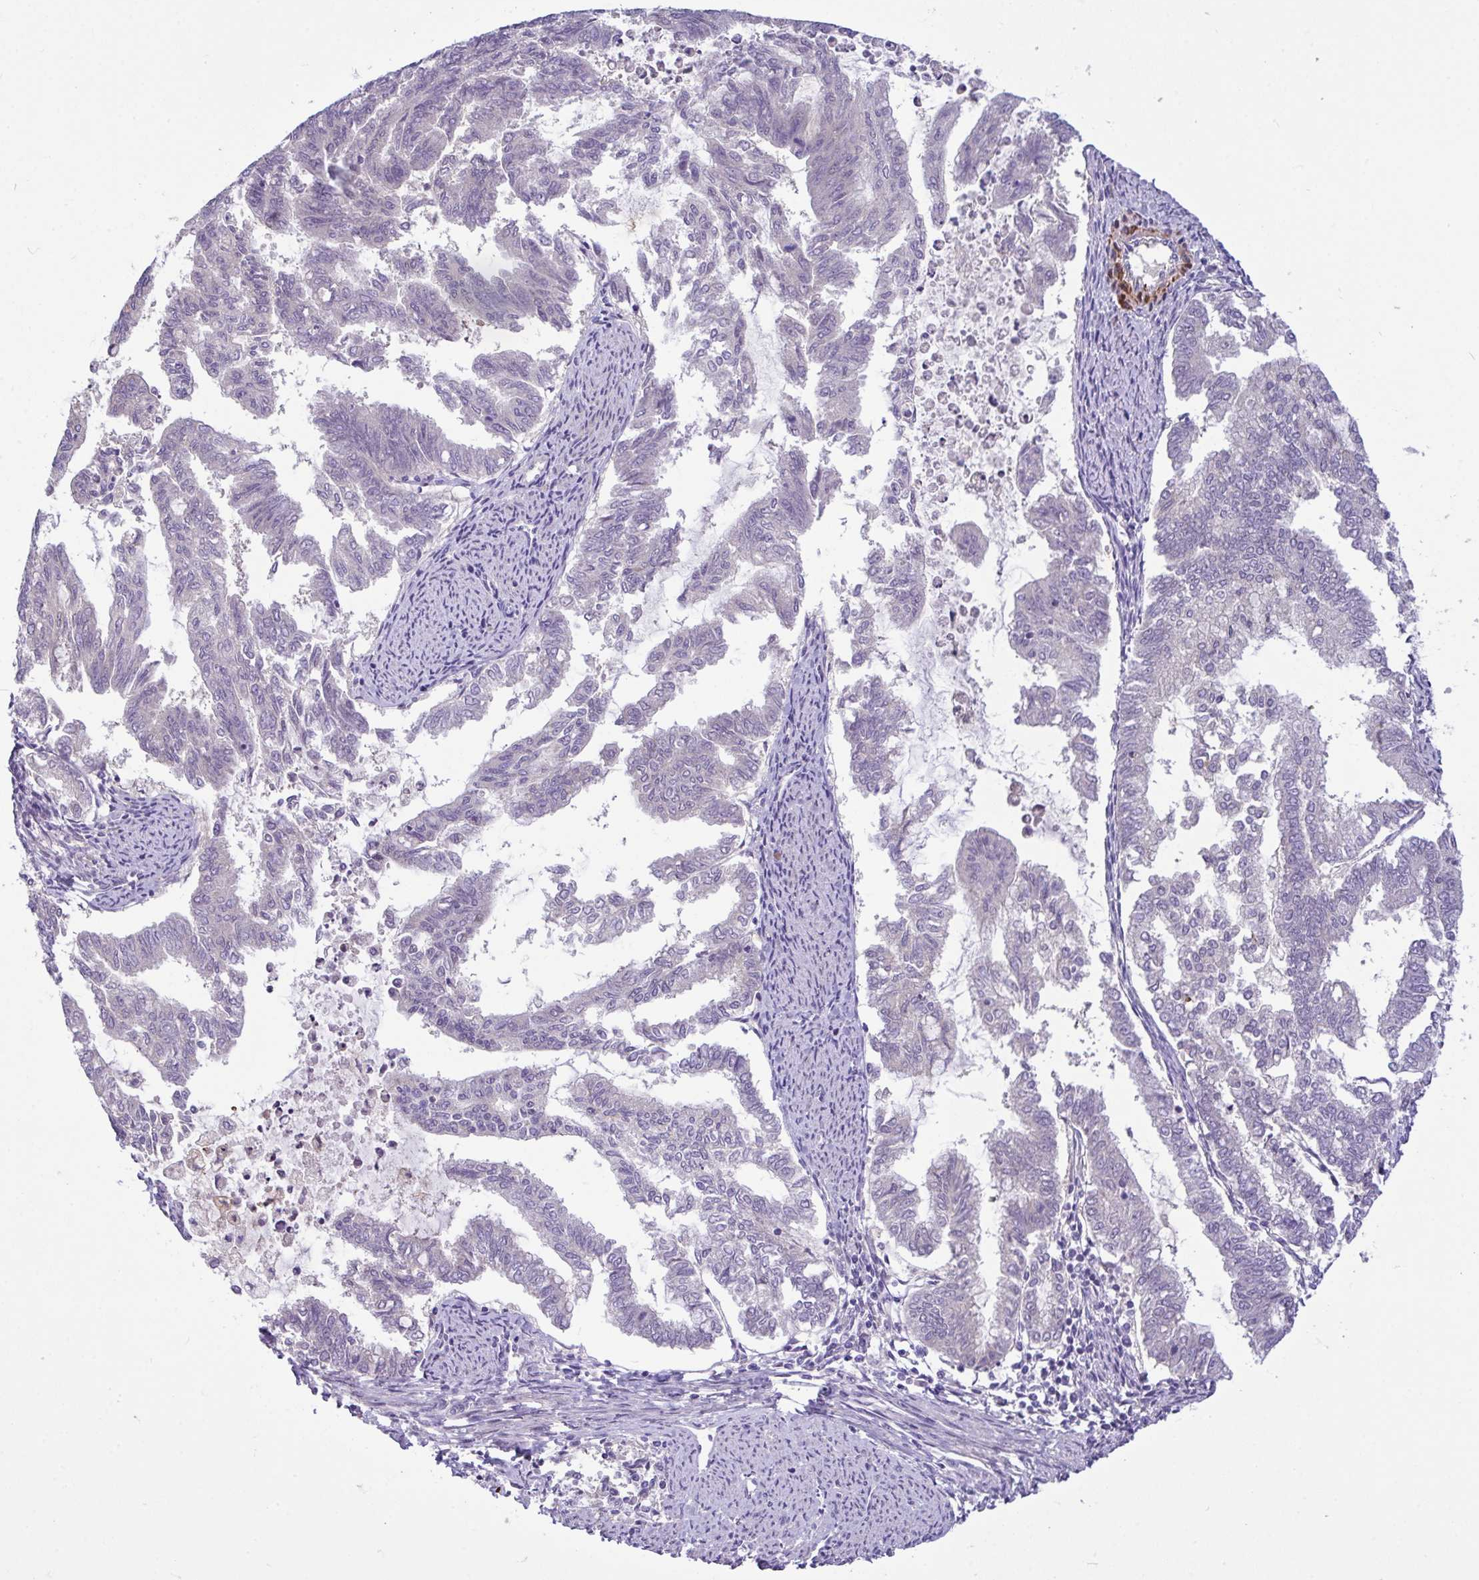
{"staining": {"intensity": "negative", "quantity": "none", "location": "none"}, "tissue": "endometrial cancer", "cell_type": "Tumor cells", "image_type": "cancer", "snomed": [{"axis": "morphology", "description": "Adenocarcinoma, NOS"}, {"axis": "topography", "description": "Endometrium"}], "caption": "This is a image of immunohistochemistry (IHC) staining of endometrial cancer (adenocarcinoma), which shows no expression in tumor cells. The staining was performed using DAB (3,3'-diaminobenzidine) to visualize the protein expression in brown, while the nuclei were stained in blue with hematoxylin (Magnification: 20x).", "gene": "MOCS1", "patient": {"sex": "female", "age": 79}}